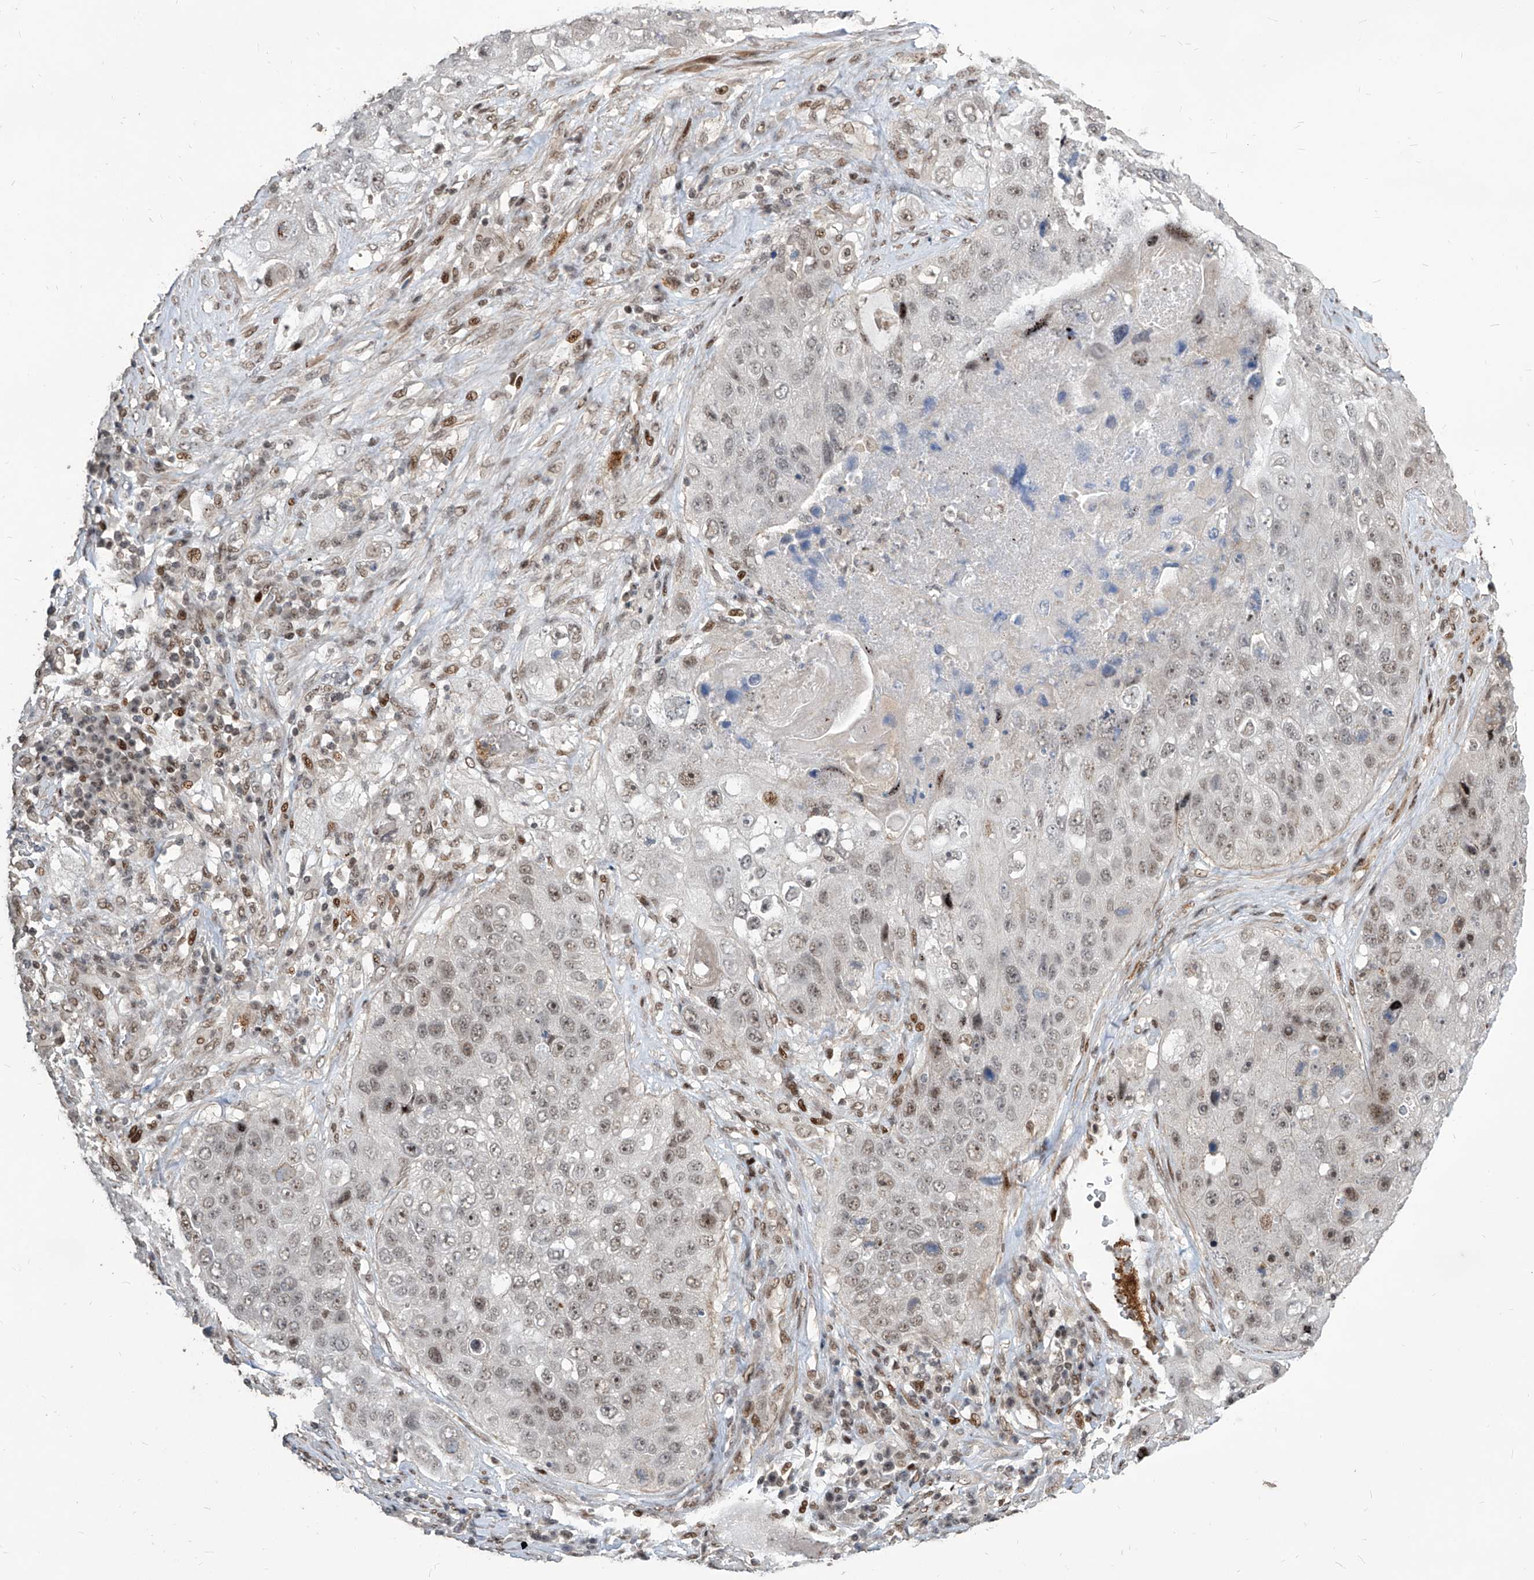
{"staining": {"intensity": "weak", "quantity": ">75%", "location": "nuclear"}, "tissue": "lung cancer", "cell_type": "Tumor cells", "image_type": "cancer", "snomed": [{"axis": "morphology", "description": "Squamous cell carcinoma, NOS"}, {"axis": "topography", "description": "Lung"}], "caption": "This histopathology image exhibits immunohistochemistry staining of lung cancer, with low weak nuclear expression in about >75% of tumor cells.", "gene": "IRF2", "patient": {"sex": "male", "age": 61}}